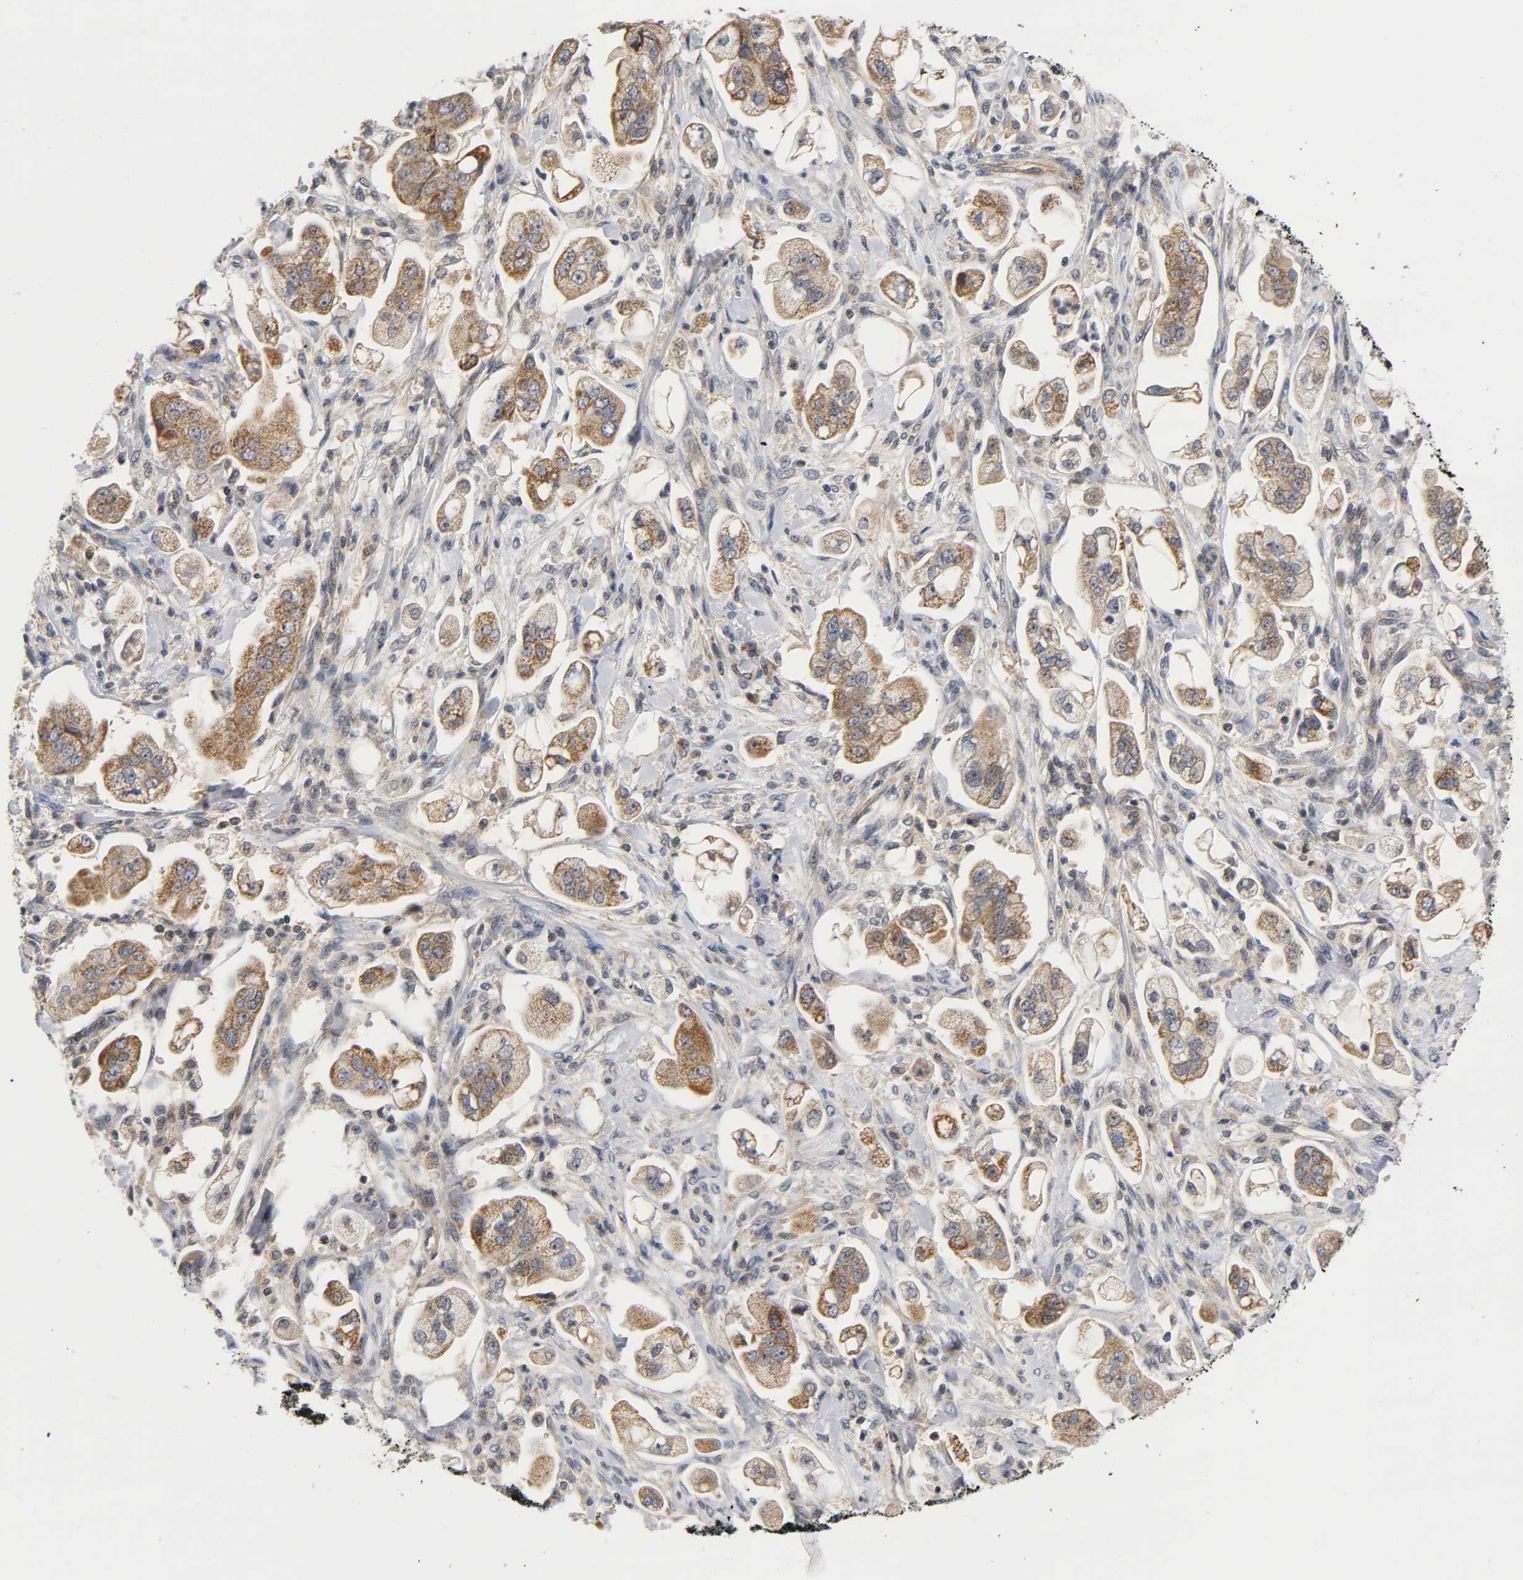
{"staining": {"intensity": "moderate", "quantity": ">75%", "location": "cytoplasmic/membranous"}, "tissue": "stomach cancer", "cell_type": "Tumor cells", "image_type": "cancer", "snomed": [{"axis": "morphology", "description": "Adenocarcinoma, NOS"}, {"axis": "topography", "description": "Stomach"}], "caption": "Immunohistochemistry (IHC) (DAB (3,3'-diaminobenzidine)) staining of stomach adenocarcinoma demonstrates moderate cytoplasmic/membranous protein staining in approximately >75% of tumor cells. Nuclei are stained in blue.", "gene": "NRP1", "patient": {"sex": "male", "age": 62}}